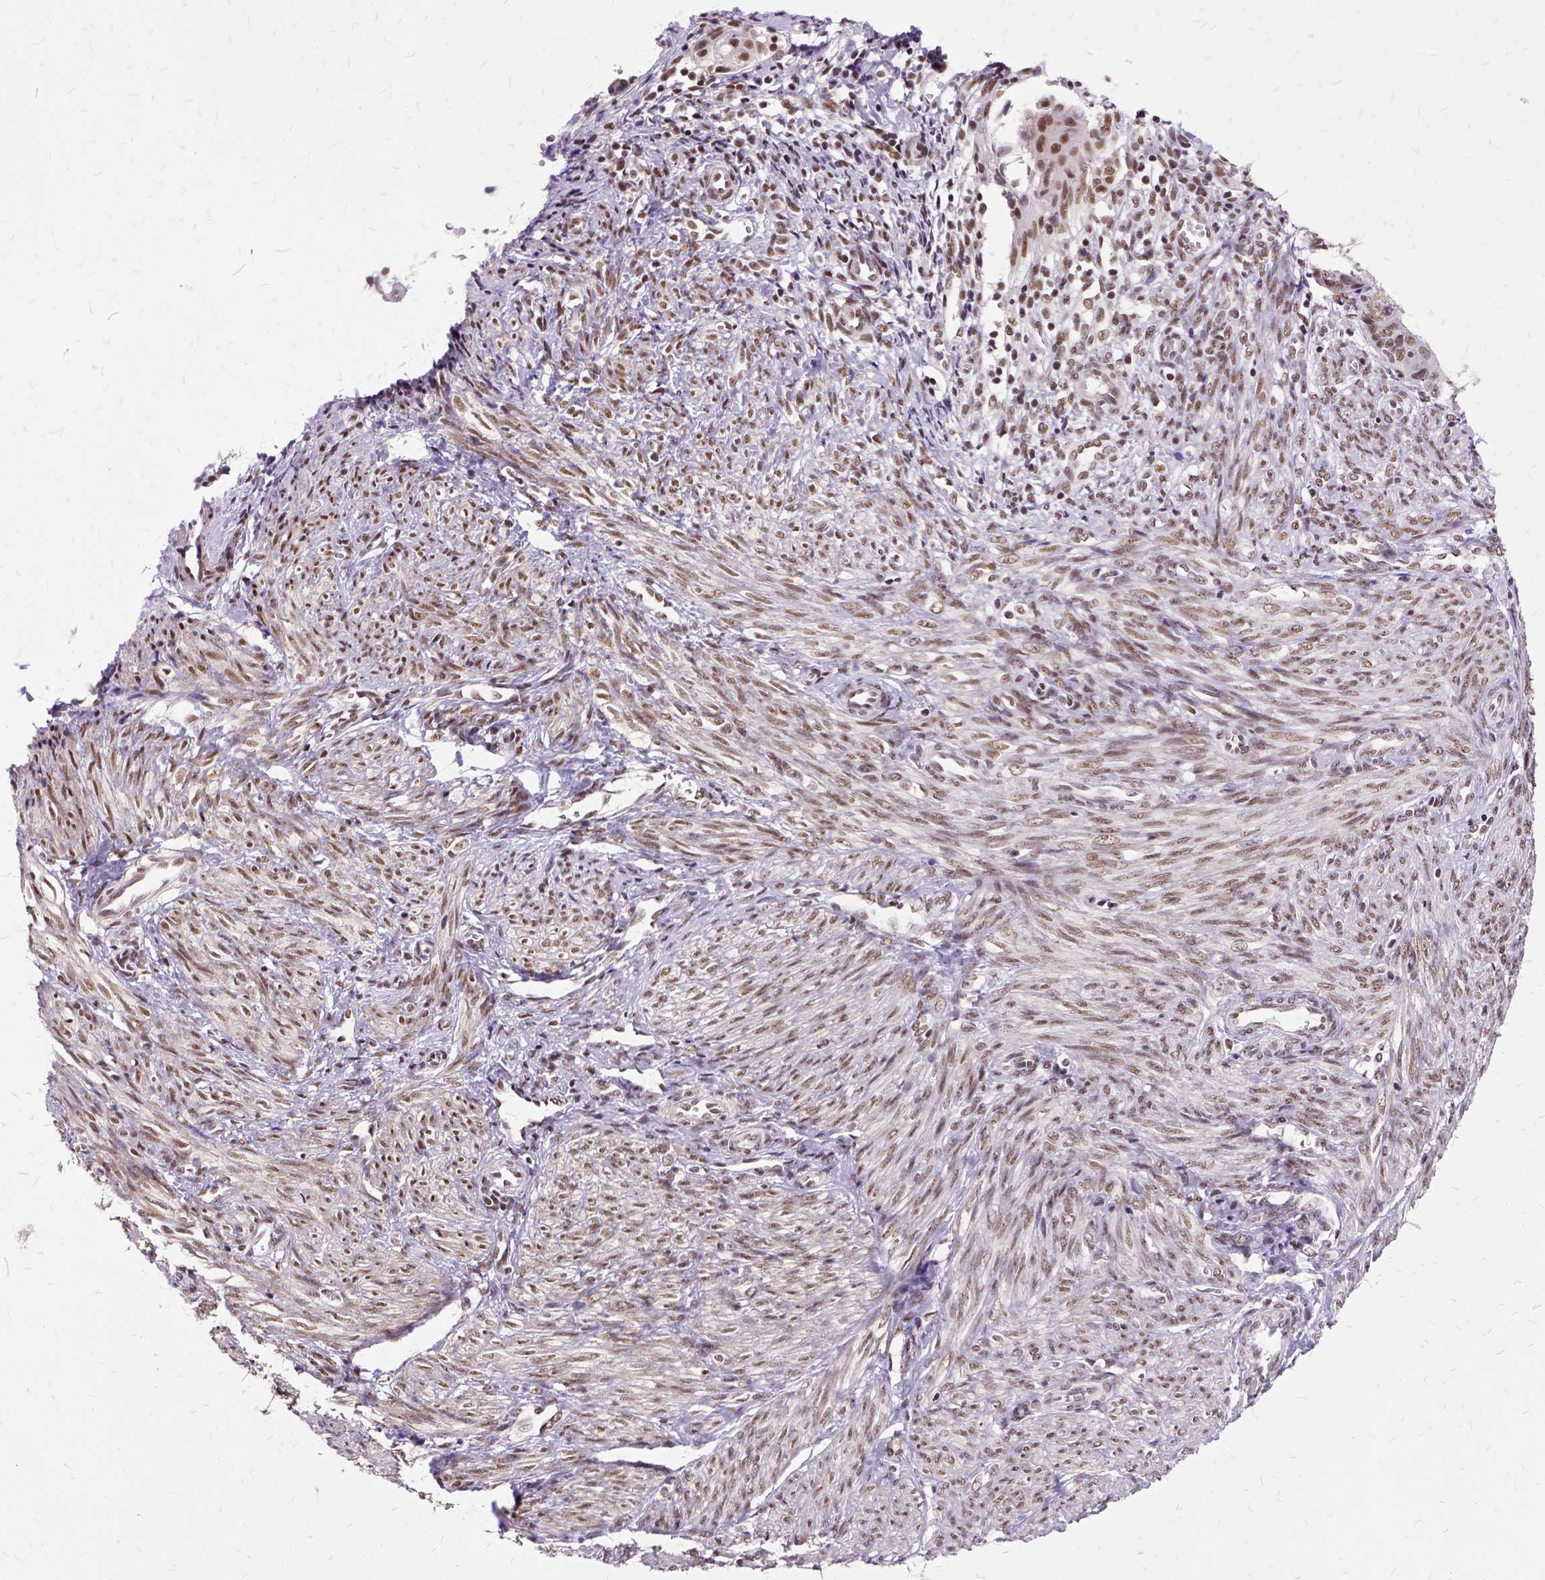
{"staining": {"intensity": "moderate", "quantity": "<25%", "location": "nuclear"}, "tissue": "endometrial cancer", "cell_type": "Tumor cells", "image_type": "cancer", "snomed": [{"axis": "morphology", "description": "Adenocarcinoma, NOS"}, {"axis": "topography", "description": "Endometrium"}], "caption": "There is low levels of moderate nuclear expression in tumor cells of endometrial cancer (adenocarcinoma), as demonstrated by immunohistochemical staining (brown color).", "gene": "SETD1A", "patient": {"sex": "female", "age": 68}}